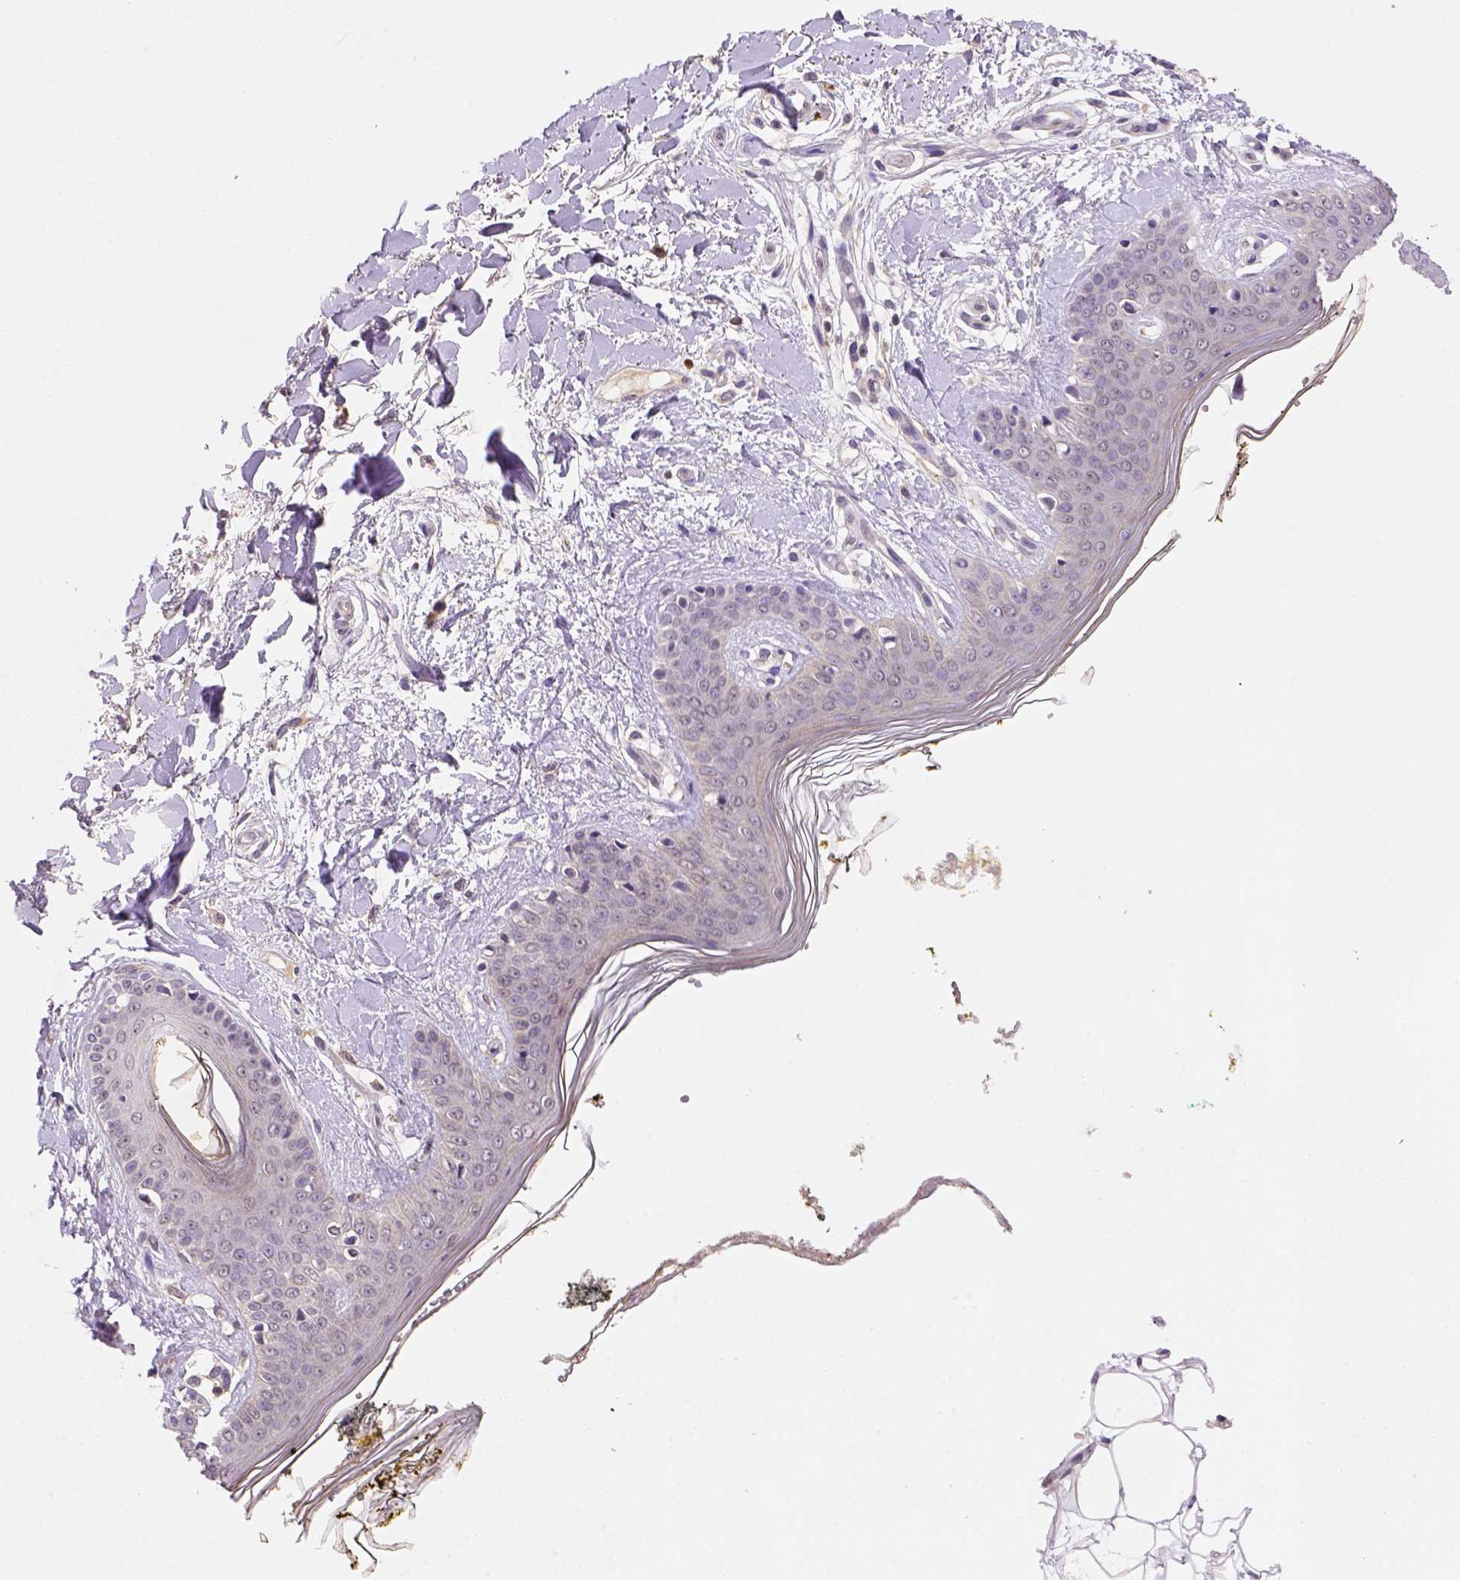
{"staining": {"intensity": "negative", "quantity": "none", "location": "none"}, "tissue": "skin", "cell_type": "Fibroblasts", "image_type": "normal", "snomed": [{"axis": "morphology", "description": "Normal tissue, NOS"}, {"axis": "topography", "description": "Skin"}], "caption": "A histopathology image of skin stained for a protein exhibits no brown staining in fibroblasts.", "gene": "SCML4", "patient": {"sex": "female", "age": 34}}